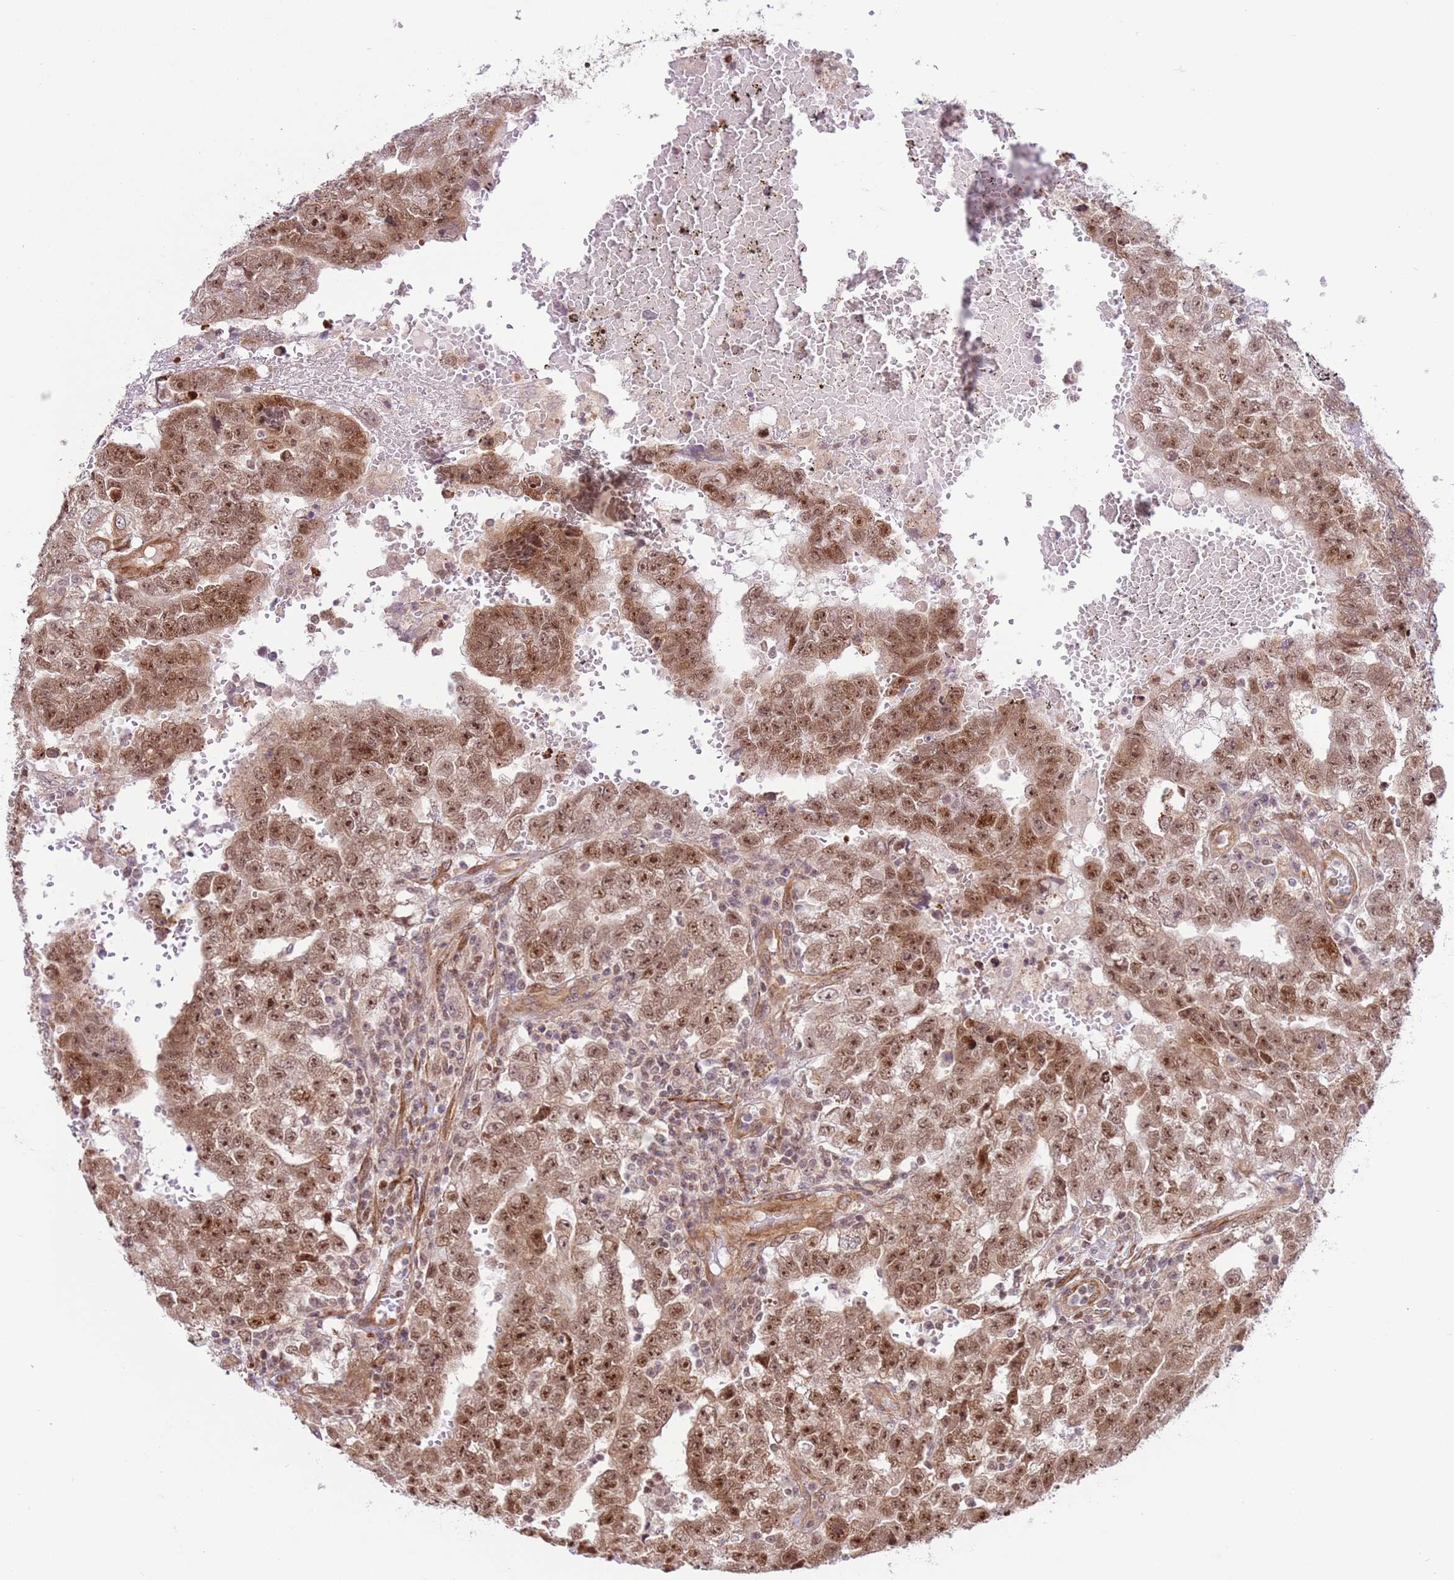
{"staining": {"intensity": "moderate", "quantity": ">75%", "location": "nuclear"}, "tissue": "testis cancer", "cell_type": "Tumor cells", "image_type": "cancer", "snomed": [{"axis": "morphology", "description": "Carcinoma, Embryonal, NOS"}, {"axis": "topography", "description": "Testis"}], "caption": "Moderate nuclear staining is present in approximately >75% of tumor cells in testis cancer (embryonal carcinoma).", "gene": "DCAF4", "patient": {"sex": "male", "age": 25}}